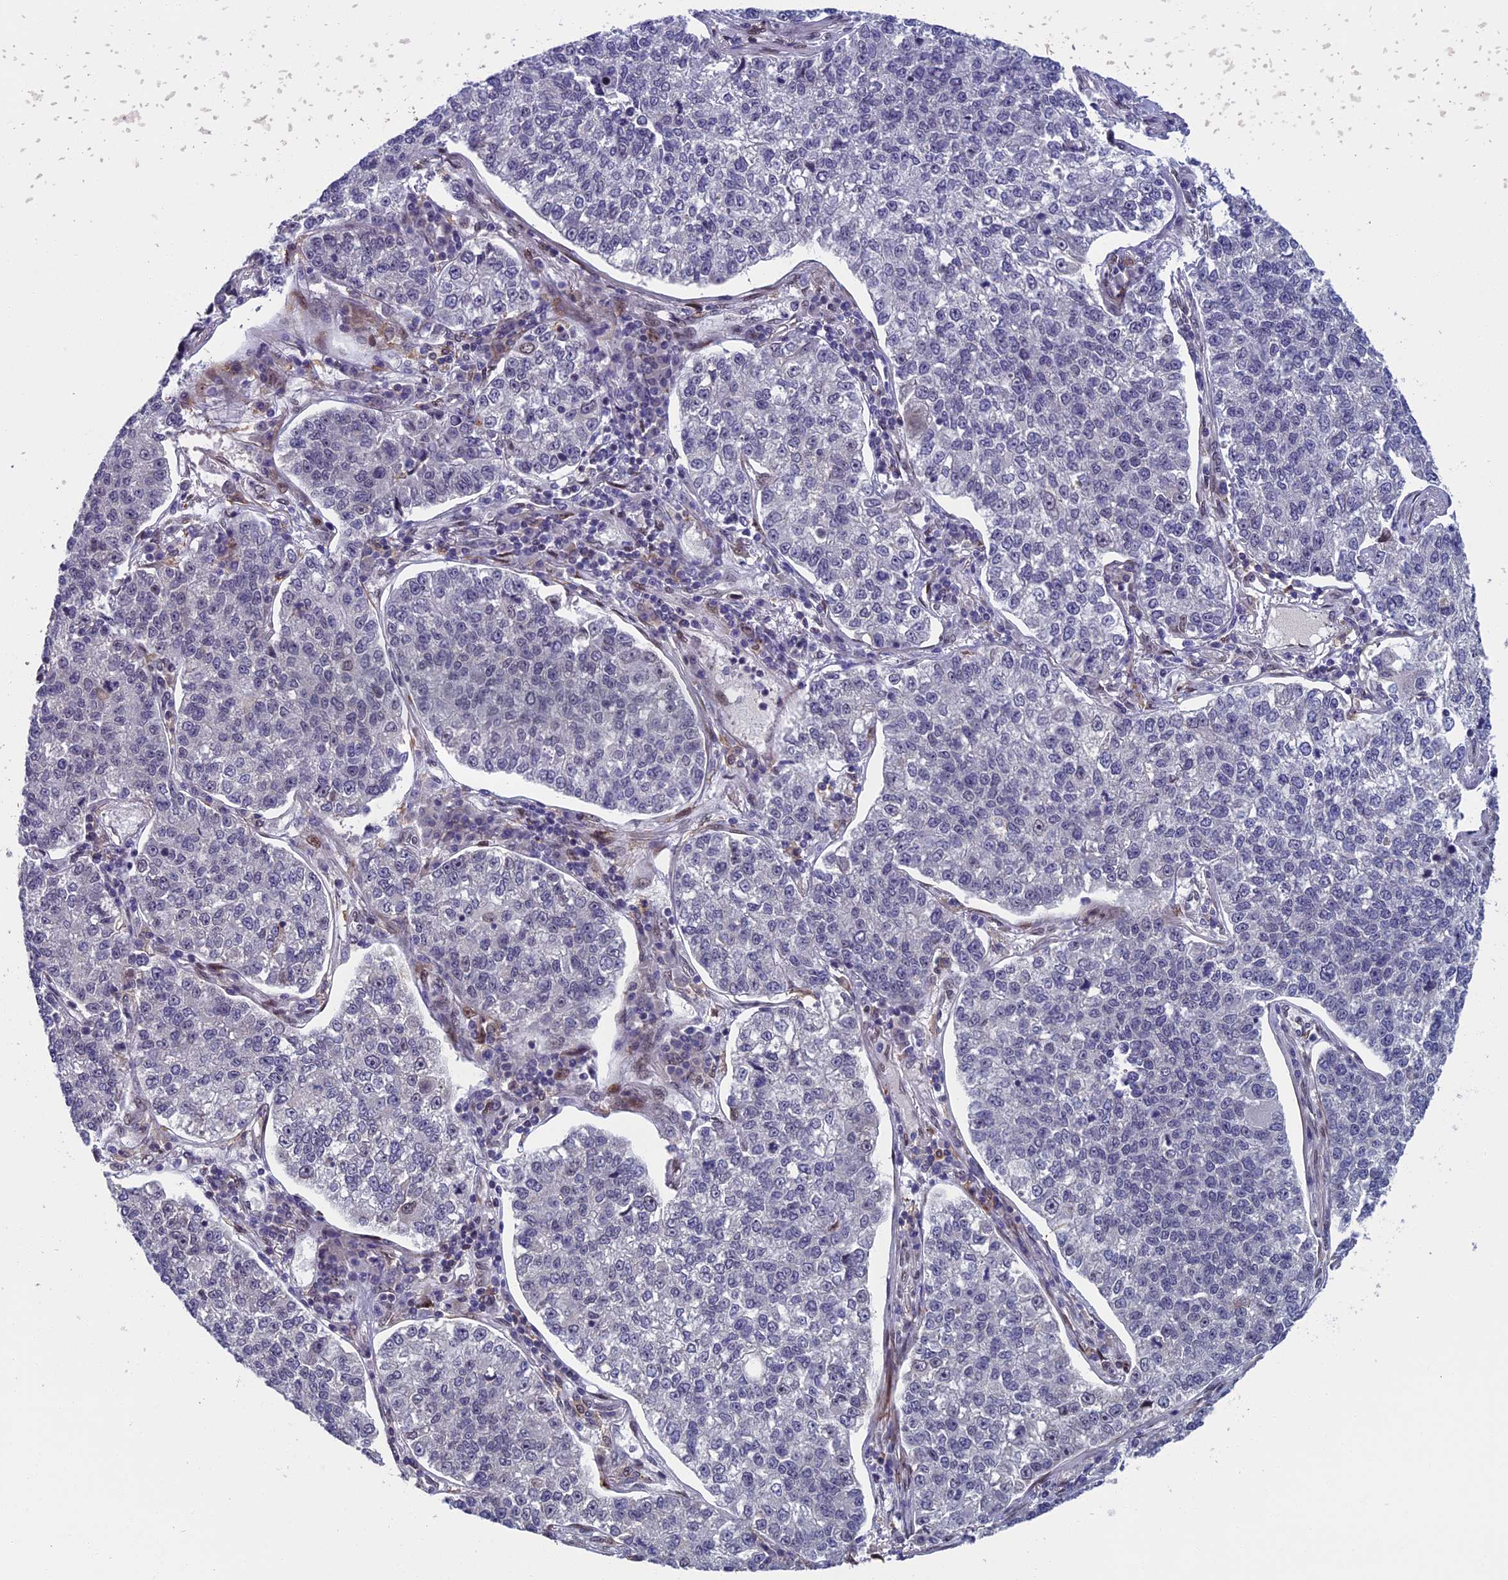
{"staining": {"intensity": "negative", "quantity": "none", "location": "none"}, "tissue": "lung cancer", "cell_type": "Tumor cells", "image_type": "cancer", "snomed": [{"axis": "morphology", "description": "Adenocarcinoma, NOS"}, {"axis": "topography", "description": "Lung"}], "caption": "Protein analysis of lung cancer displays no significant staining in tumor cells.", "gene": "GPSM1", "patient": {"sex": "male", "age": 49}}